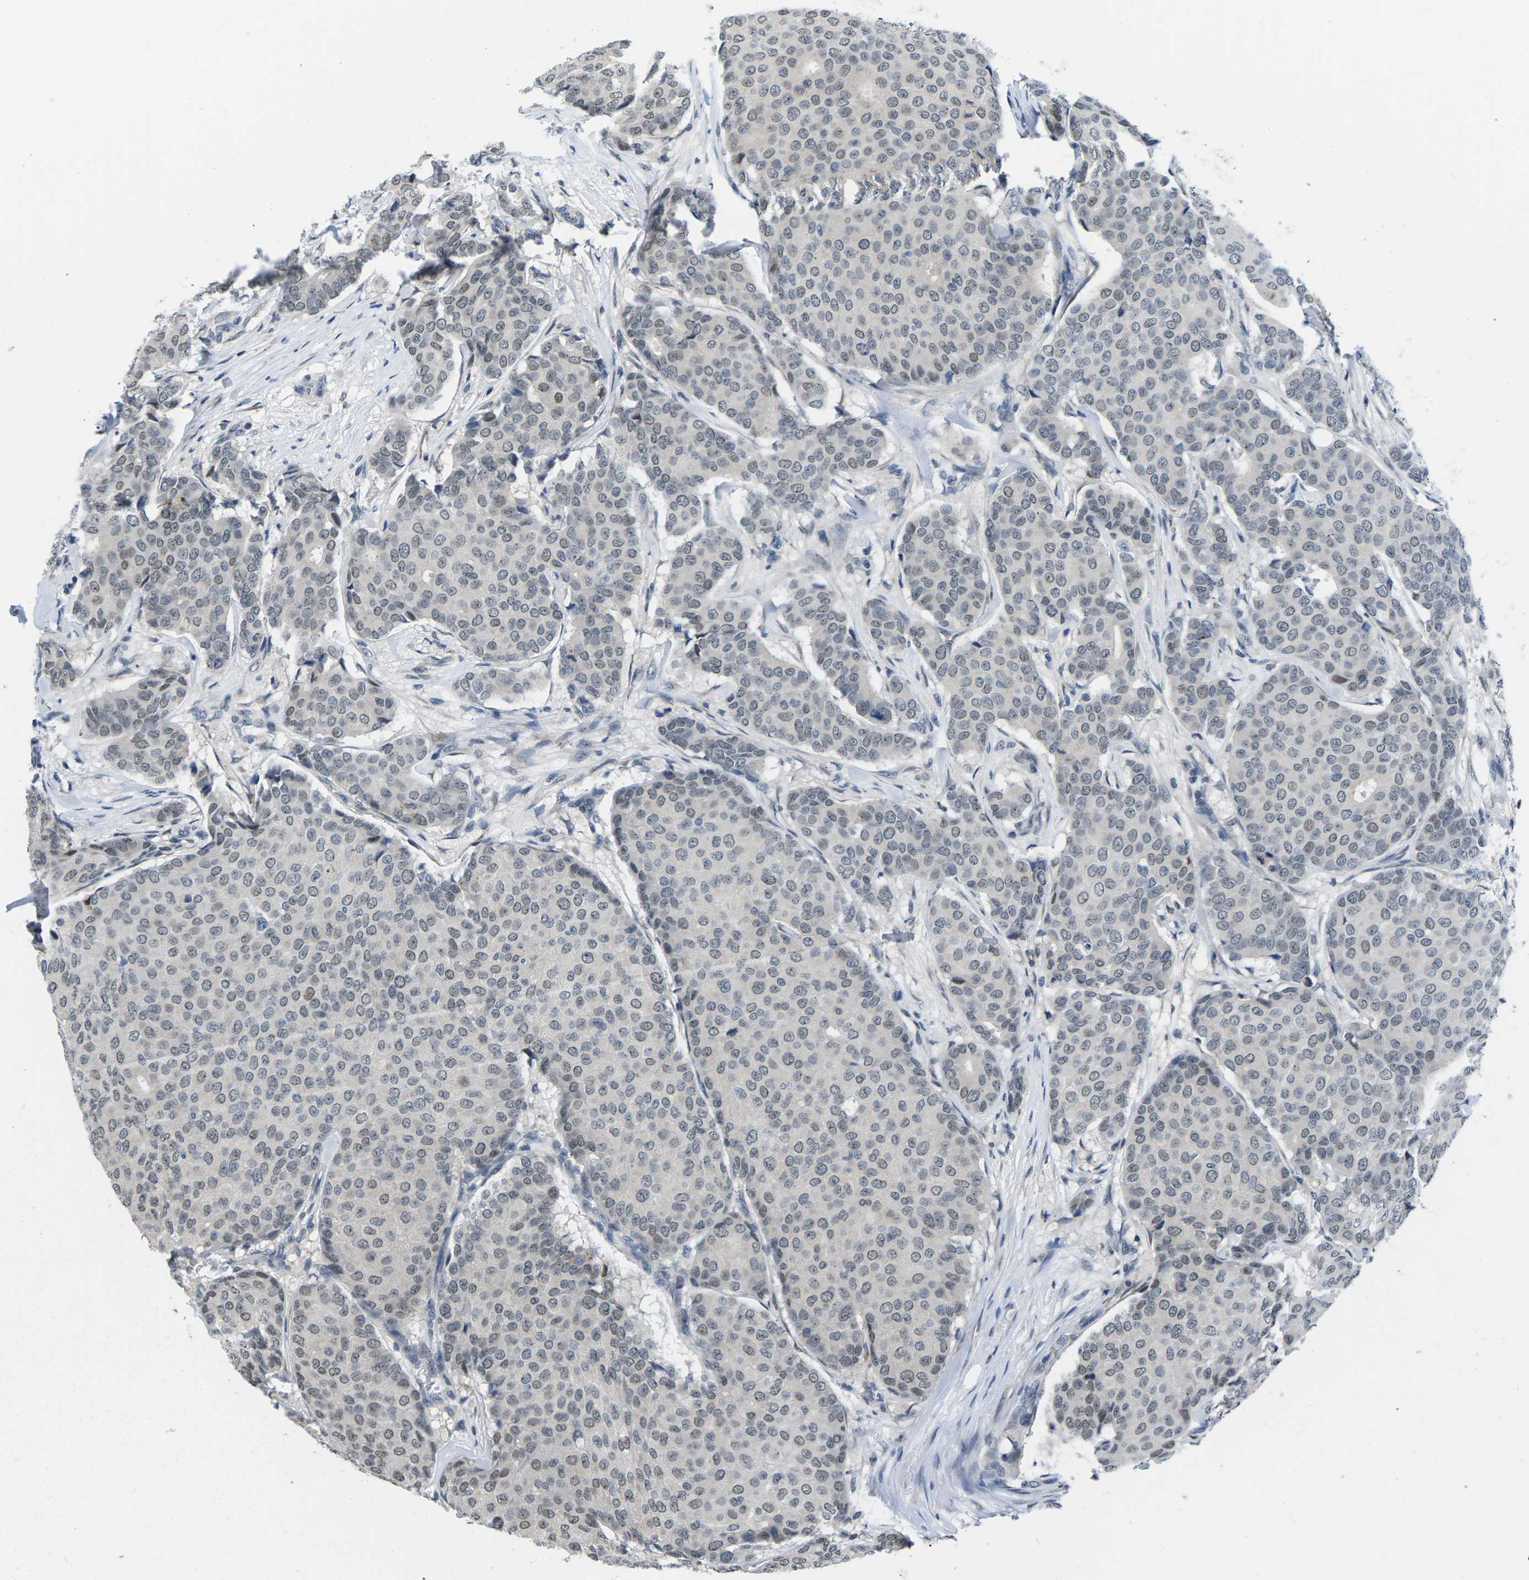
{"staining": {"intensity": "weak", "quantity": ">75%", "location": "nuclear"}, "tissue": "breast cancer", "cell_type": "Tumor cells", "image_type": "cancer", "snomed": [{"axis": "morphology", "description": "Duct carcinoma"}, {"axis": "topography", "description": "Breast"}], "caption": "Protein staining of invasive ductal carcinoma (breast) tissue displays weak nuclear expression in approximately >75% of tumor cells.", "gene": "NSRP1", "patient": {"sex": "female", "age": 75}}